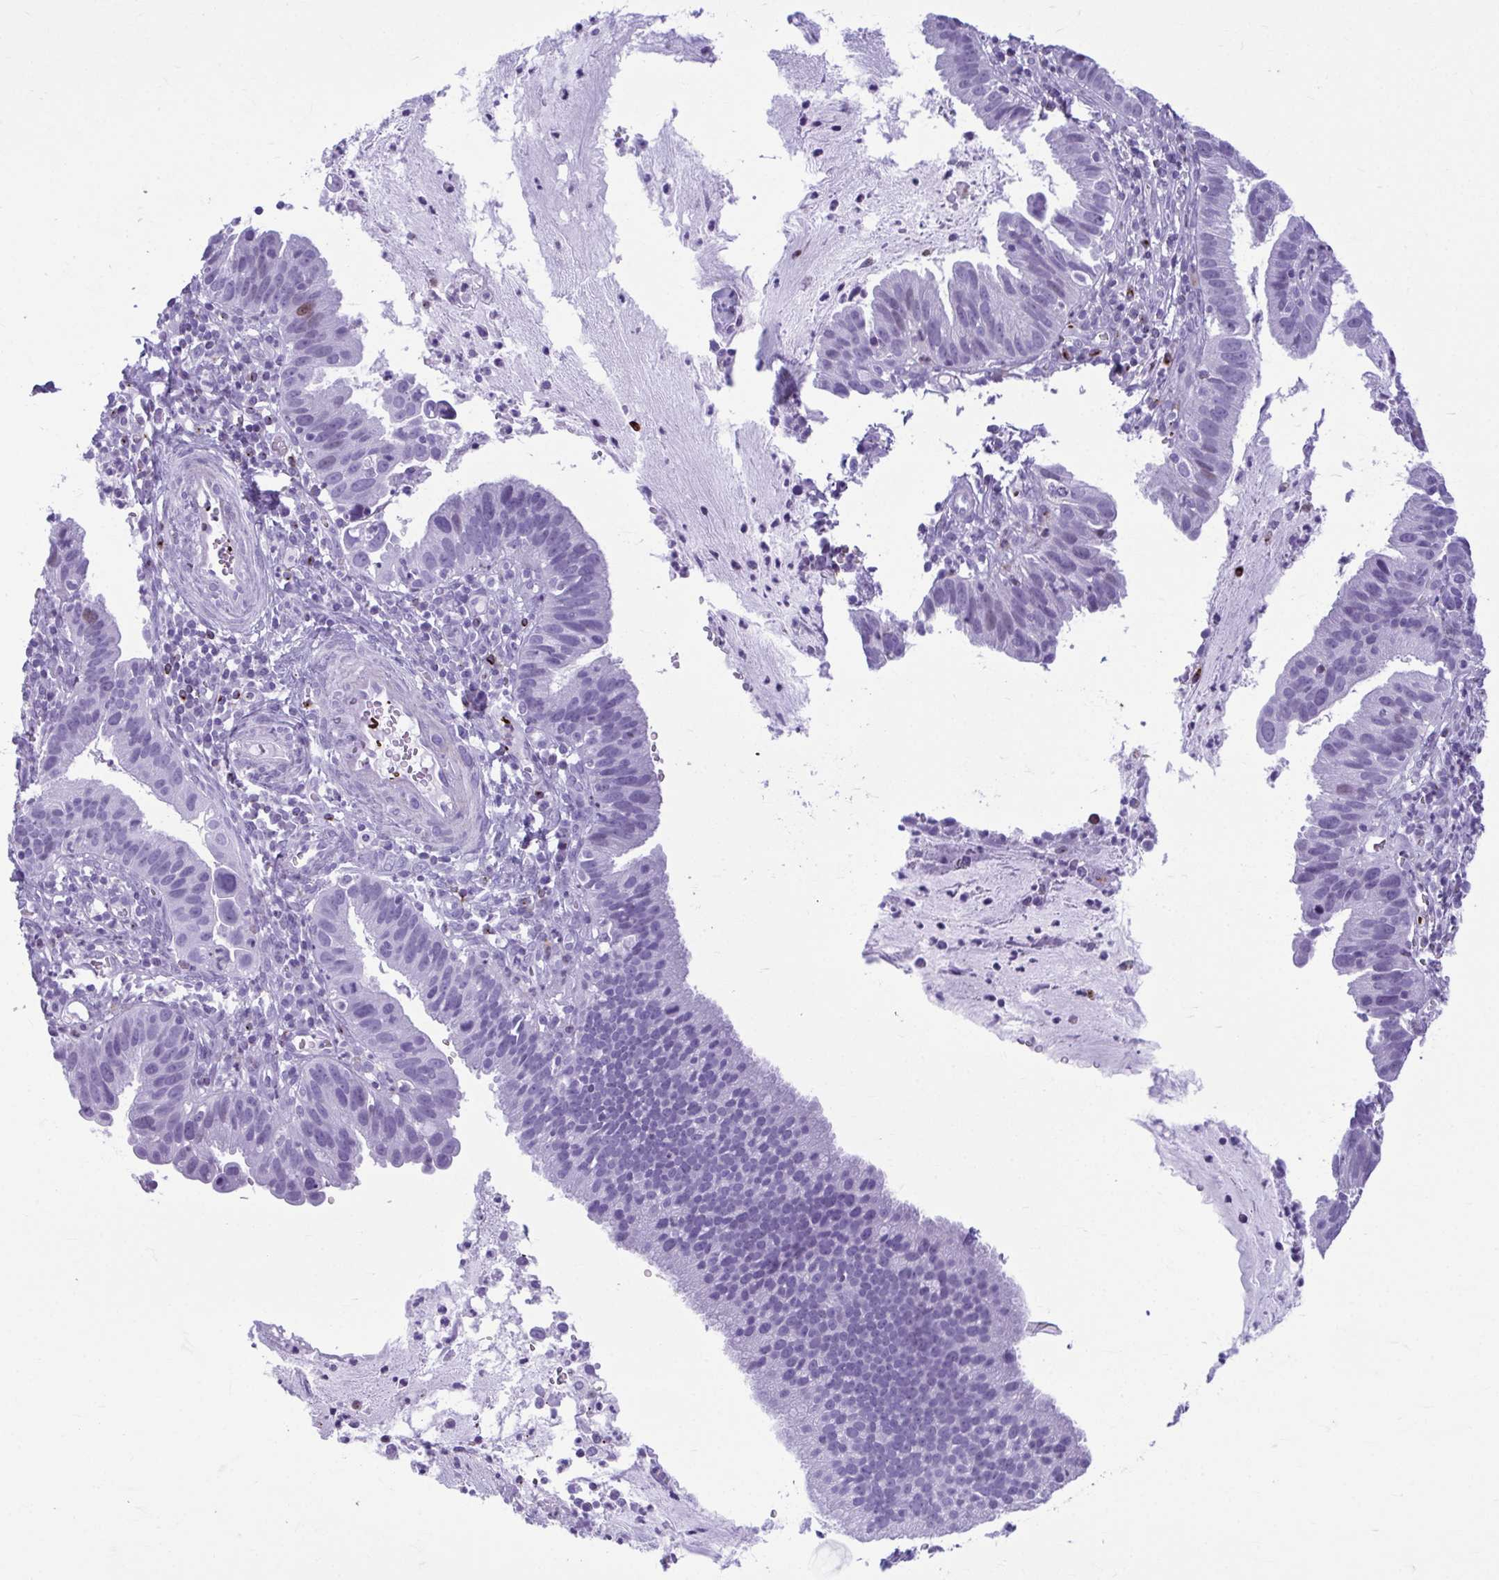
{"staining": {"intensity": "negative", "quantity": "none", "location": "none"}, "tissue": "cervical cancer", "cell_type": "Tumor cells", "image_type": "cancer", "snomed": [{"axis": "morphology", "description": "Adenocarcinoma, NOS"}, {"axis": "topography", "description": "Cervix"}], "caption": "A micrograph of adenocarcinoma (cervical) stained for a protein demonstrates no brown staining in tumor cells. (DAB immunohistochemistry visualized using brightfield microscopy, high magnification).", "gene": "TCEAL3", "patient": {"sex": "female", "age": 34}}